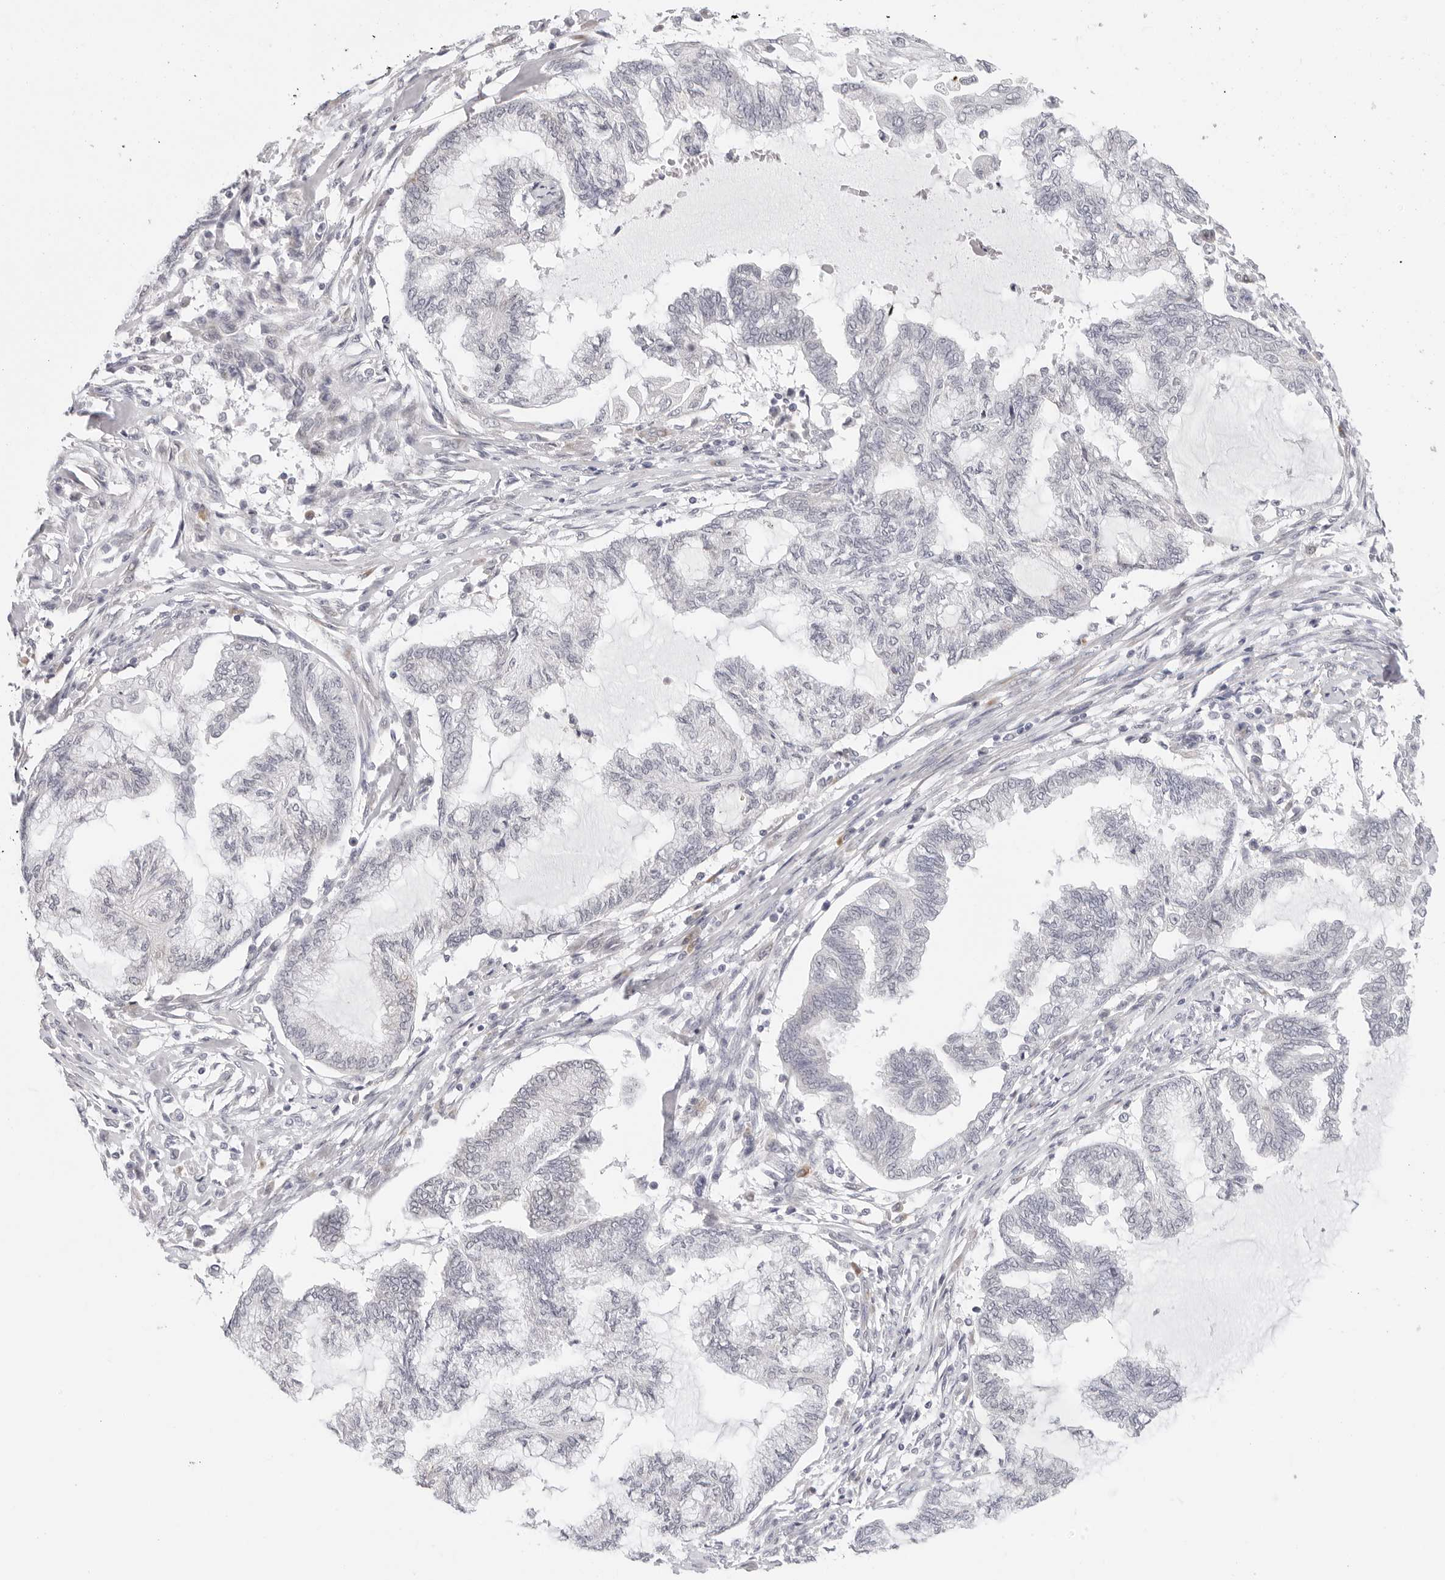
{"staining": {"intensity": "negative", "quantity": "none", "location": "none"}, "tissue": "endometrial cancer", "cell_type": "Tumor cells", "image_type": "cancer", "snomed": [{"axis": "morphology", "description": "Adenocarcinoma, NOS"}, {"axis": "topography", "description": "Endometrium"}], "caption": "Immunohistochemistry (IHC) photomicrograph of neoplastic tissue: endometrial cancer stained with DAB (3,3'-diaminobenzidine) shows no significant protein staining in tumor cells.", "gene": "EDN2", "patient": {"sex": "female", "age": 86}}